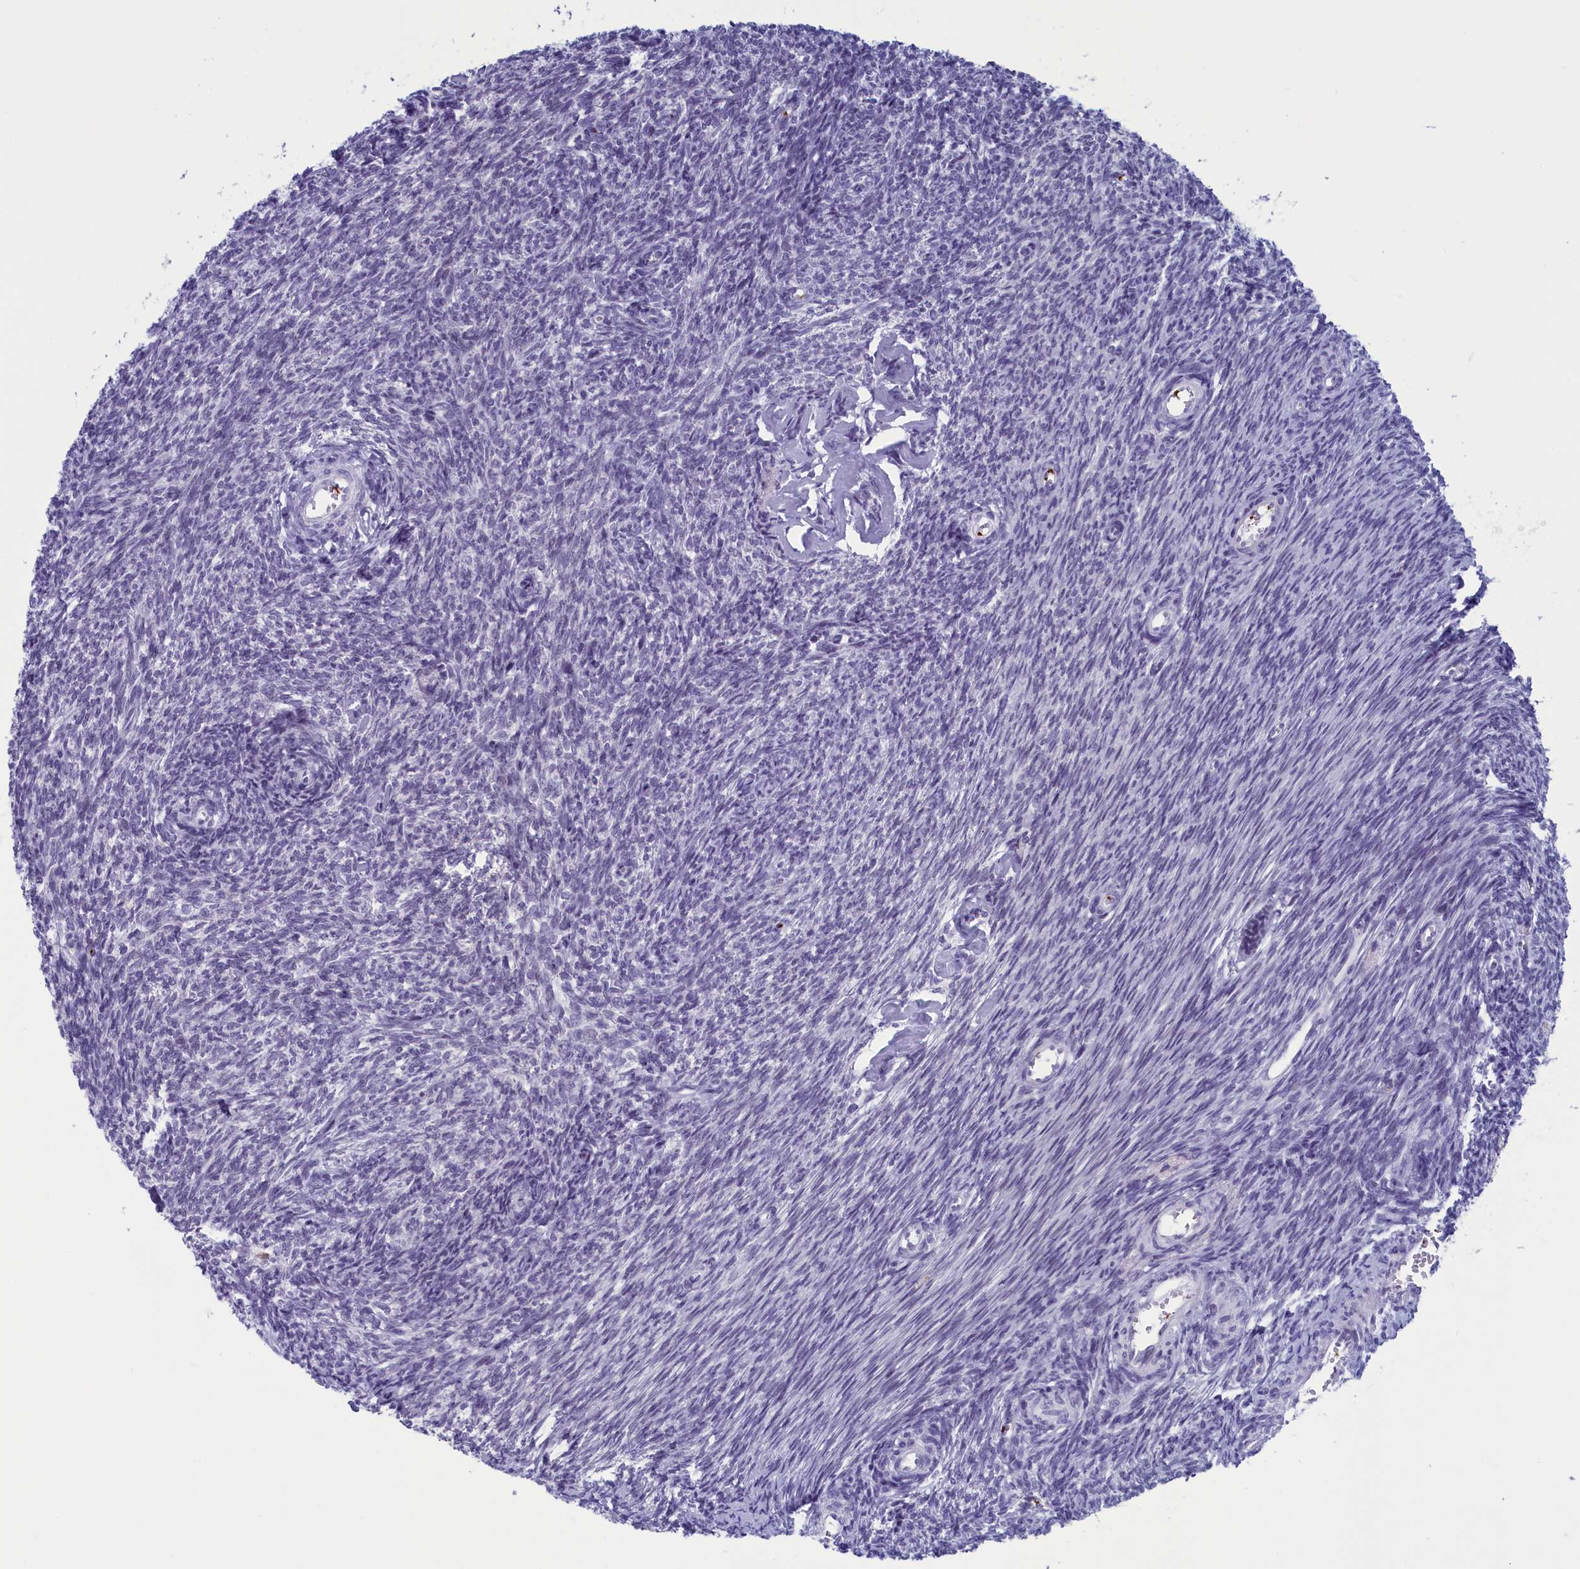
{"staining": {"intensity": "negative", "quantity": "none", "location": "none"}, "tissue": "ovary", "cell_type": "Ovarian stroma cells", "image_type": "normal", "snomed": [{"axis": "morphology", "description": "Normal tissue, NOS"}, {"axis": "topography", "description": "Ovary"}], "caption": "IHC histopathology image of normal ovary: ovary stained with DAB (3,3'-diaminobenzidine) reveals no significant protein staining in ovarian stroma cells.", "gene": "AIFM2", "patient": {"sex": "female", "age": 44}}